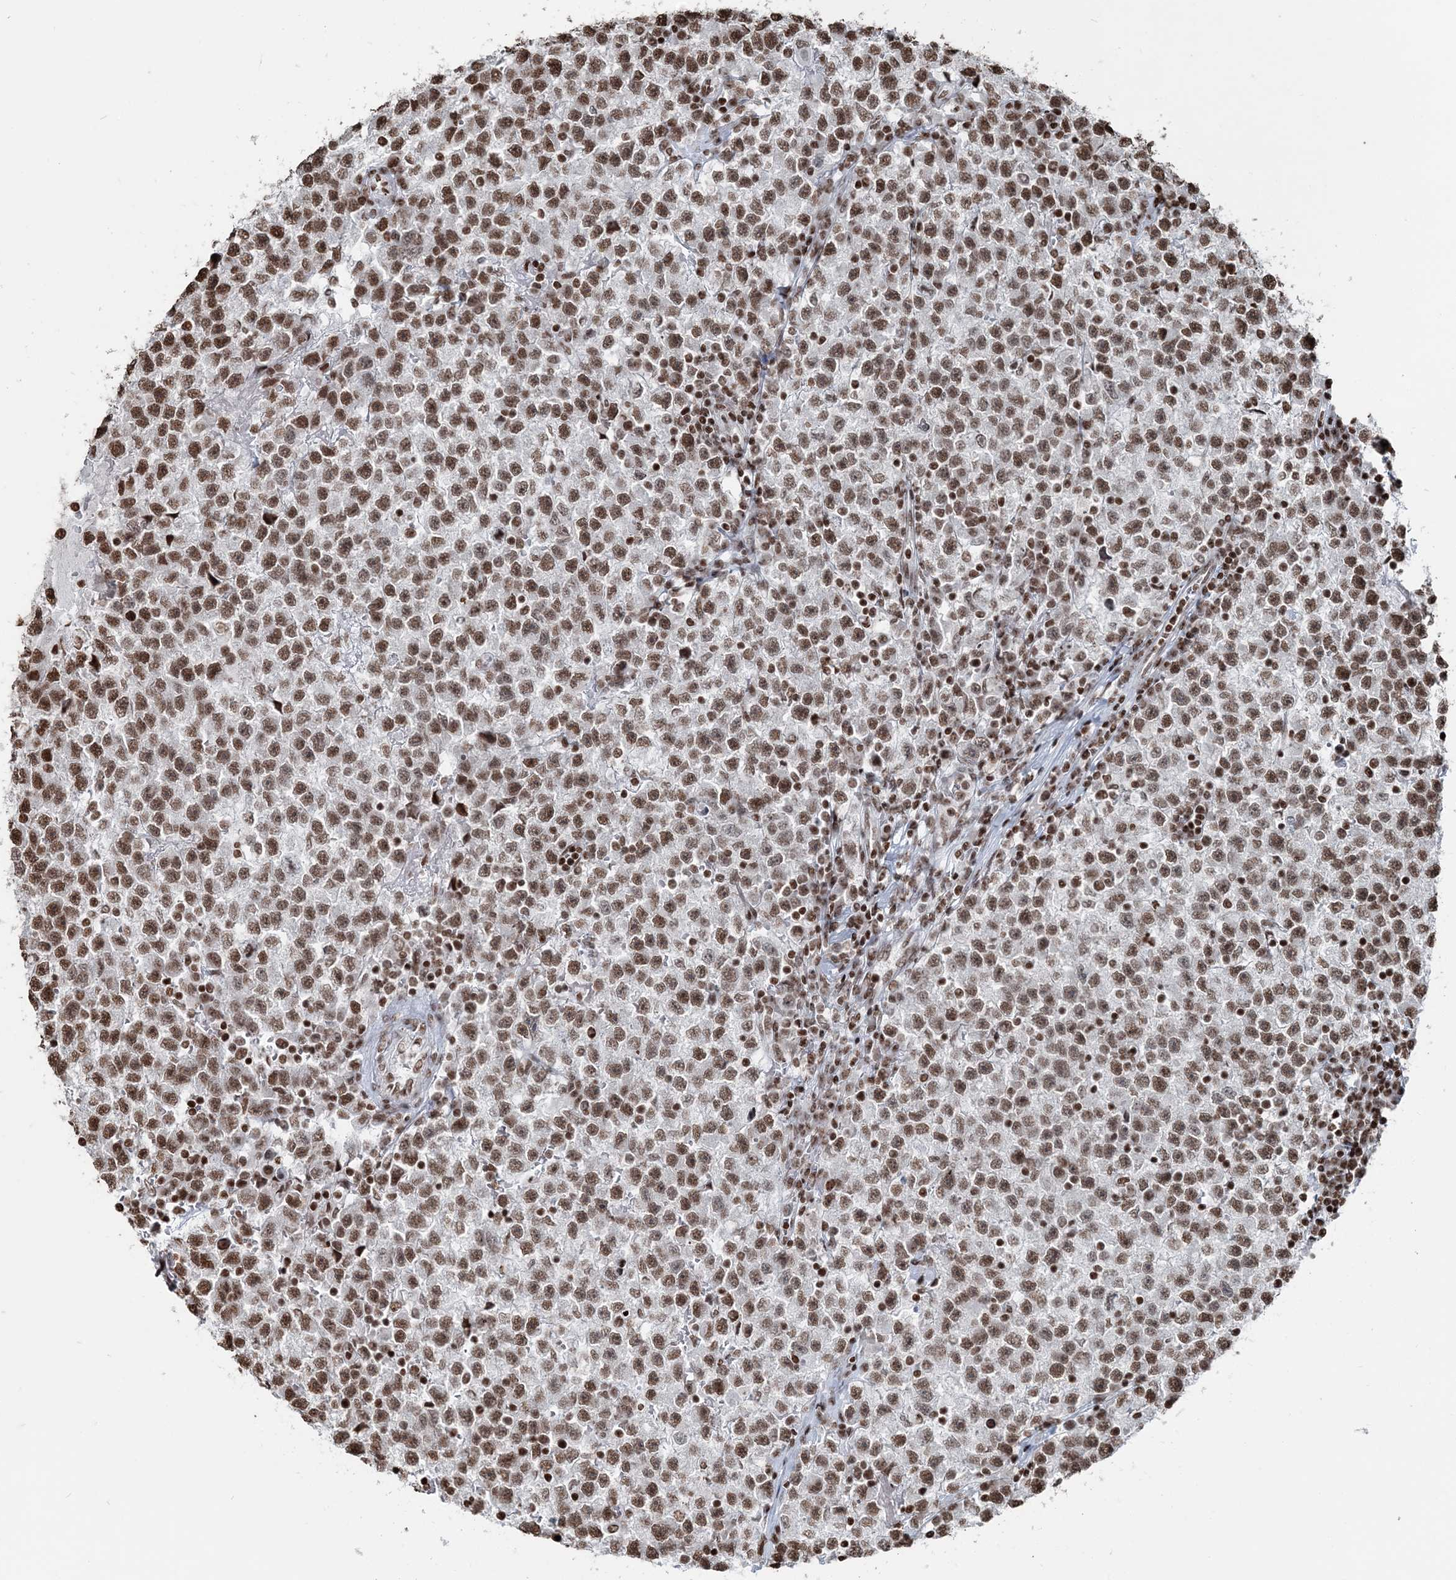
{"staining": {"intensity": "moderate", "quantity": ">75%", "location": "nuclear"}, "tissue": "testis cancer", "cell_type": "Tumor cells", "image_type": "cancer", "snomed": [{"axis": "morphology", "description": "Seminoma, NOS"}, {"axis": "topography", "description": "Testis"}], "caption": "Immunohistochemistry (IHC) image of neoplastic tissue: testis seminoma stained using immunohistochemistry (IHC) shows medium levels of moderate protein expression localized specifically in the nuclear of tumor cells, appearing as a nuclear brown color.", "gene": "H3-3B", "patient": {"sex": "male", "age": 22}}